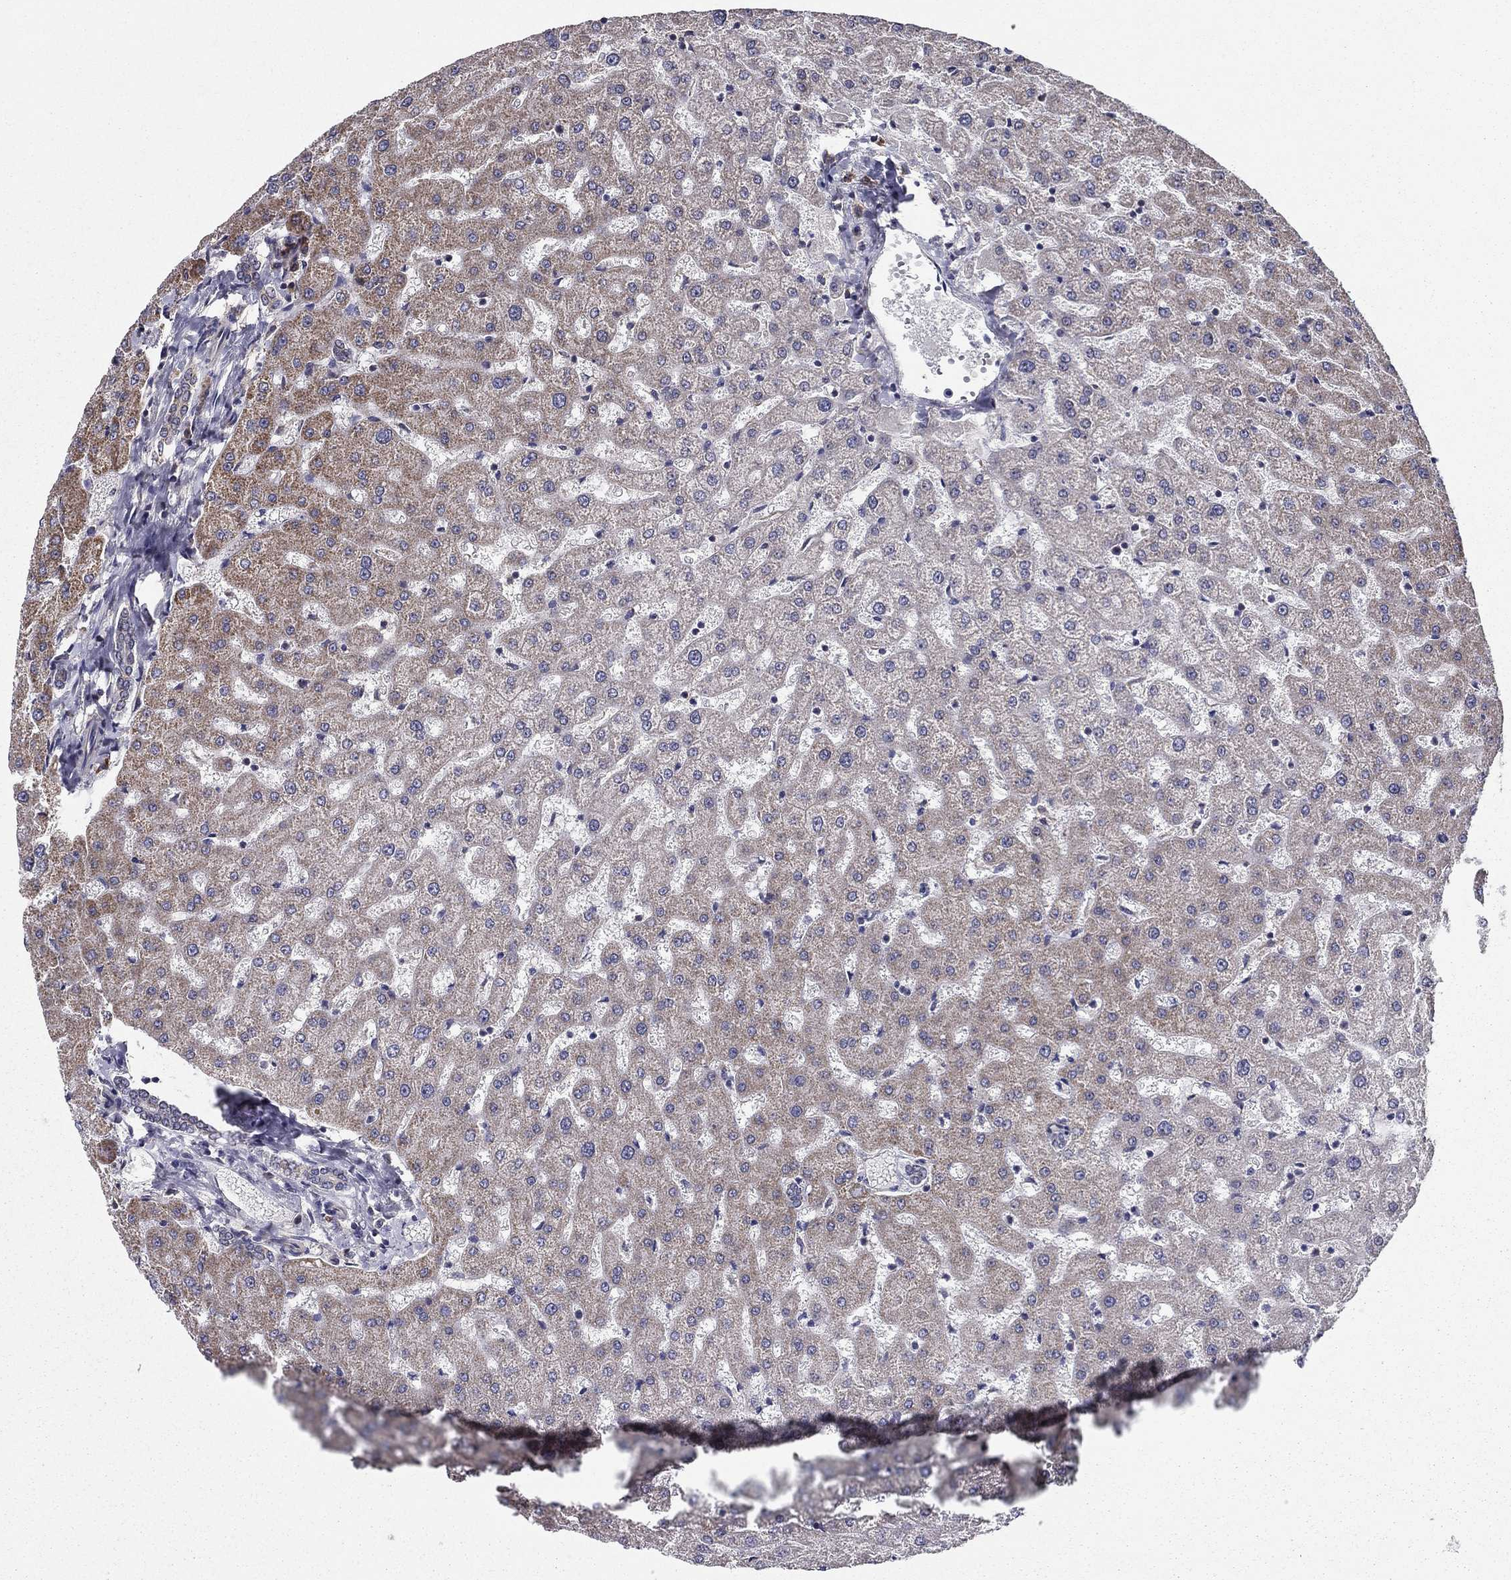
{"staining": {"intensity": "negative", "quantity": "none", "location": "none"}, "tissue": "liver", "cell_type": "Cholangiocytes", "image_type": "normal", "snomed": [{"axis": "morphology", "description": "Normal tissue, NOS"}, {"axis": "topography", "description": "Liver"}], "caption": "IHC image of normal liver: human liver stained with DAB (3,3'-diaminobenzidine) demonstrates no significant protein expression in cholangiocytes. (DAB IHC visualized using brightfield microscopy, high magnification).", "gene": "NKIRAS1", "patient": {"sex": "female", "age": 50}}